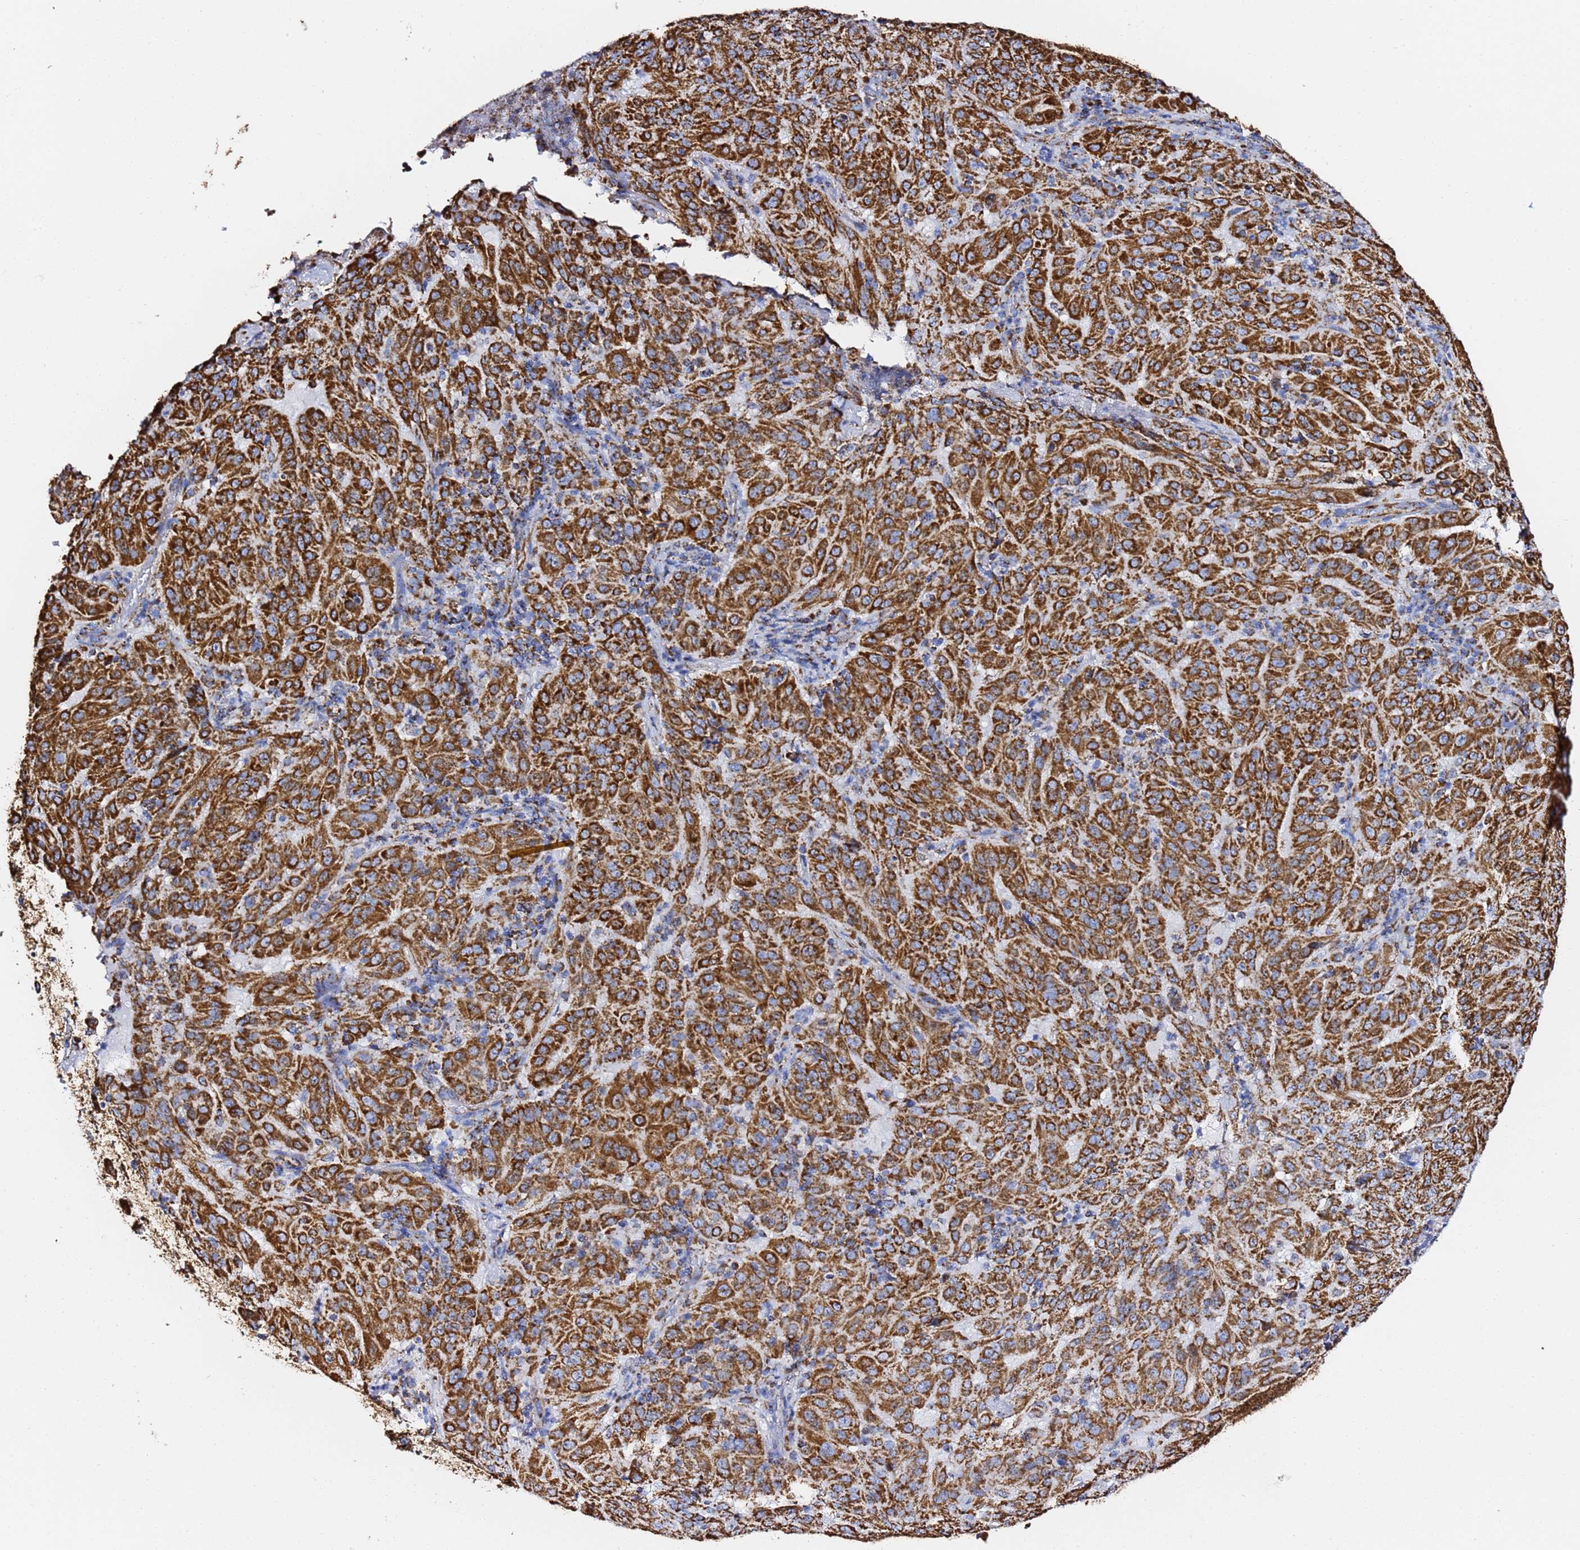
{"staining": {"intensity": "strong", "quantity": ">75%", "location": "cytoplasmic/membranous"}, "tissue": "pancreatic cancer", "cell_type": "Tumor cells", "image_type": "cancer", "snomed": [{"axis": "morphology", "description": "Adenocarcinoma, NOS"}, {"axis": "topography", "description": "Pancreas"}], "caption": "The image demonstrates staining of pancreatic cancer (adenocarcinoma), revealing strong cytoplasmic/membranous protein expression (brown color) within tumor cells.", "gene": "PHB2", "patient": {"sex": "male", "age": 63}}